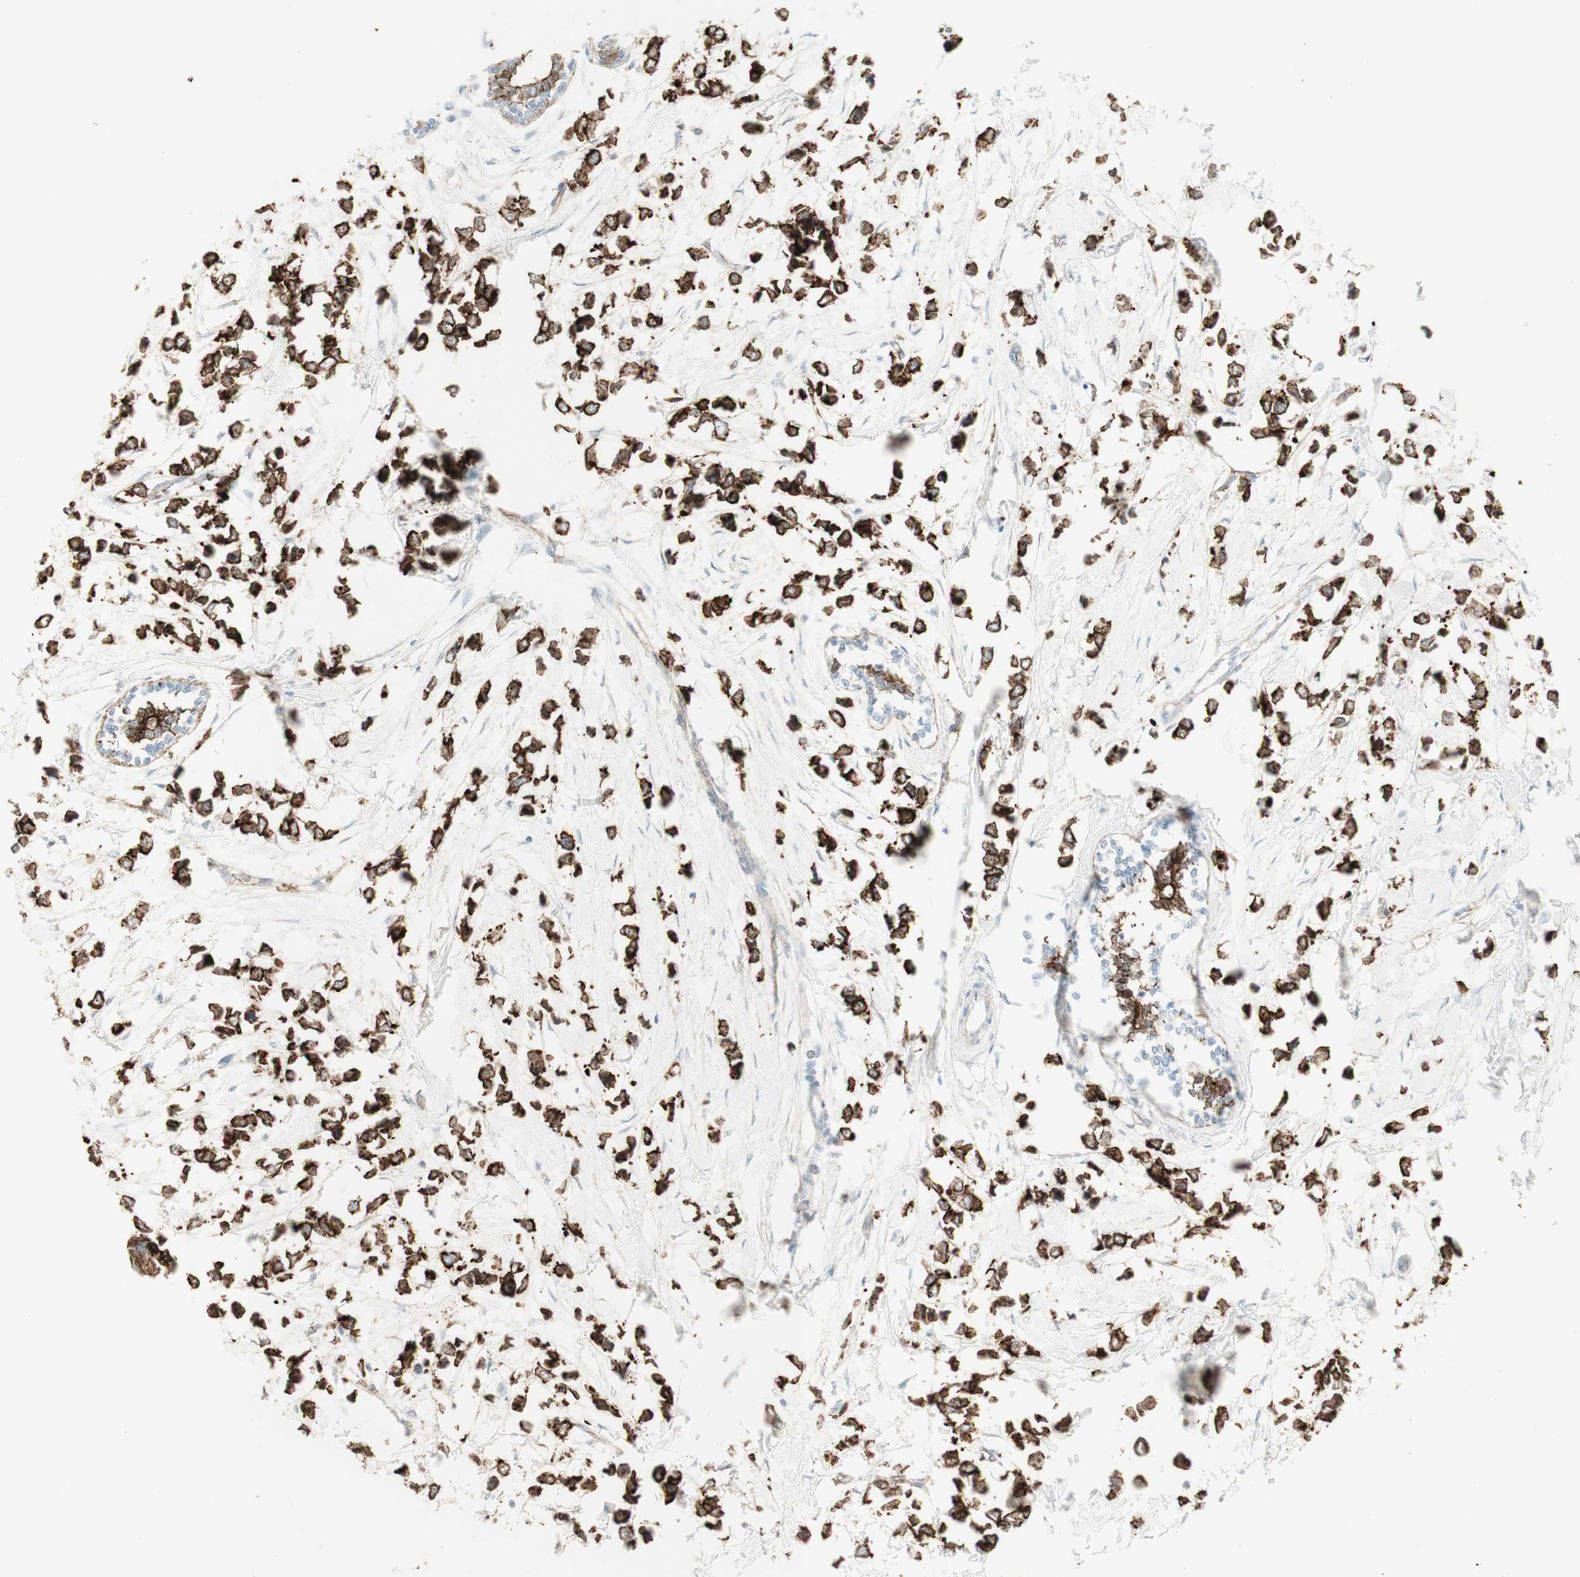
{"staining": {"intensity": "strong", "quantity": ">75%", "location": "cytoplasmic/membranous"}, "tissue": "breast cancer", "cell_type": "Tumor cells", "image_type": "cancer", "snomed": [{"axis": "morphology", "description": "Lobular carcinoma"}, {"axis": "topography", "description": "Breast"}], "caption": "High-magnification brightfield microscopy of breast cancer stained with DAB (3,3'-diaminobenzidine) (brown) and counterstained with hematoxylin (blue). tumor cells exhibit strong cytoplasmic/membranous positivity is seen in approximately>75% of cells.", "gene": "MYO6", "patient": {"sex": "female", "age": 51}}